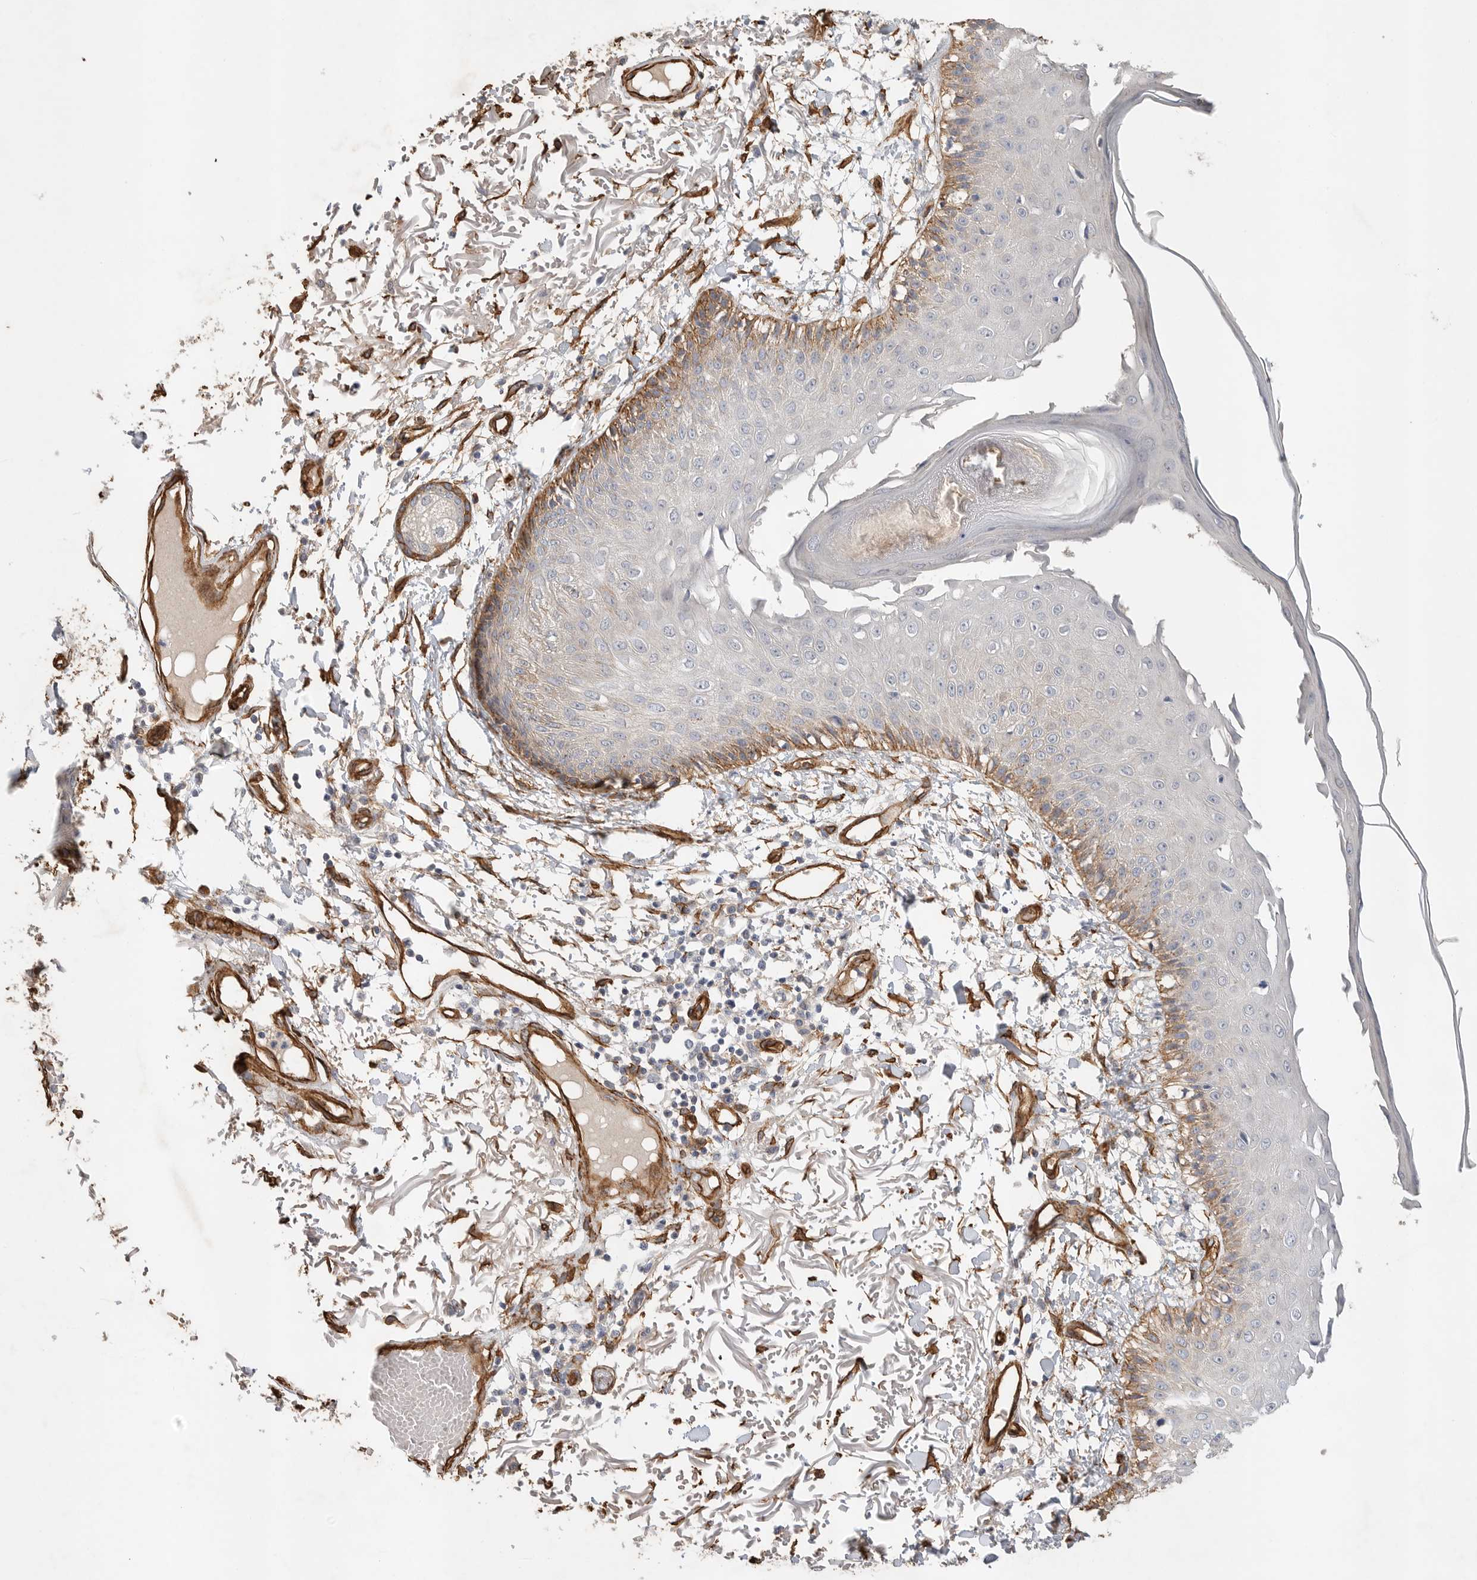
{"staining": {"intensity": "moderate", "quantity": ">75%", "location": "cytoplasmic/membranous"}, "tissue": "skin", "cell_type": "Fibroblasts", "image_type": "normal", "snomed": [{"axis": "morphology", "description": "Normal tissue, NOS"}, {"axis": "morphology", "description": "Squamous cell carcinoma, NOS"}, {"axis": "topography", "description": "Skin"}, {"axis": "topography", "description": "Peripheral nerve tissue"}], "caption": "Immunohistochemistry (IHC) photomicrograph of normal skin stained for a protein (brown), which shows medium levels of moderate cytoplasmic/membranous staining in approximately >75% of fibroblasts.", "gene": "JMJD4", "patient": {"sex": "male", "age": 83}}